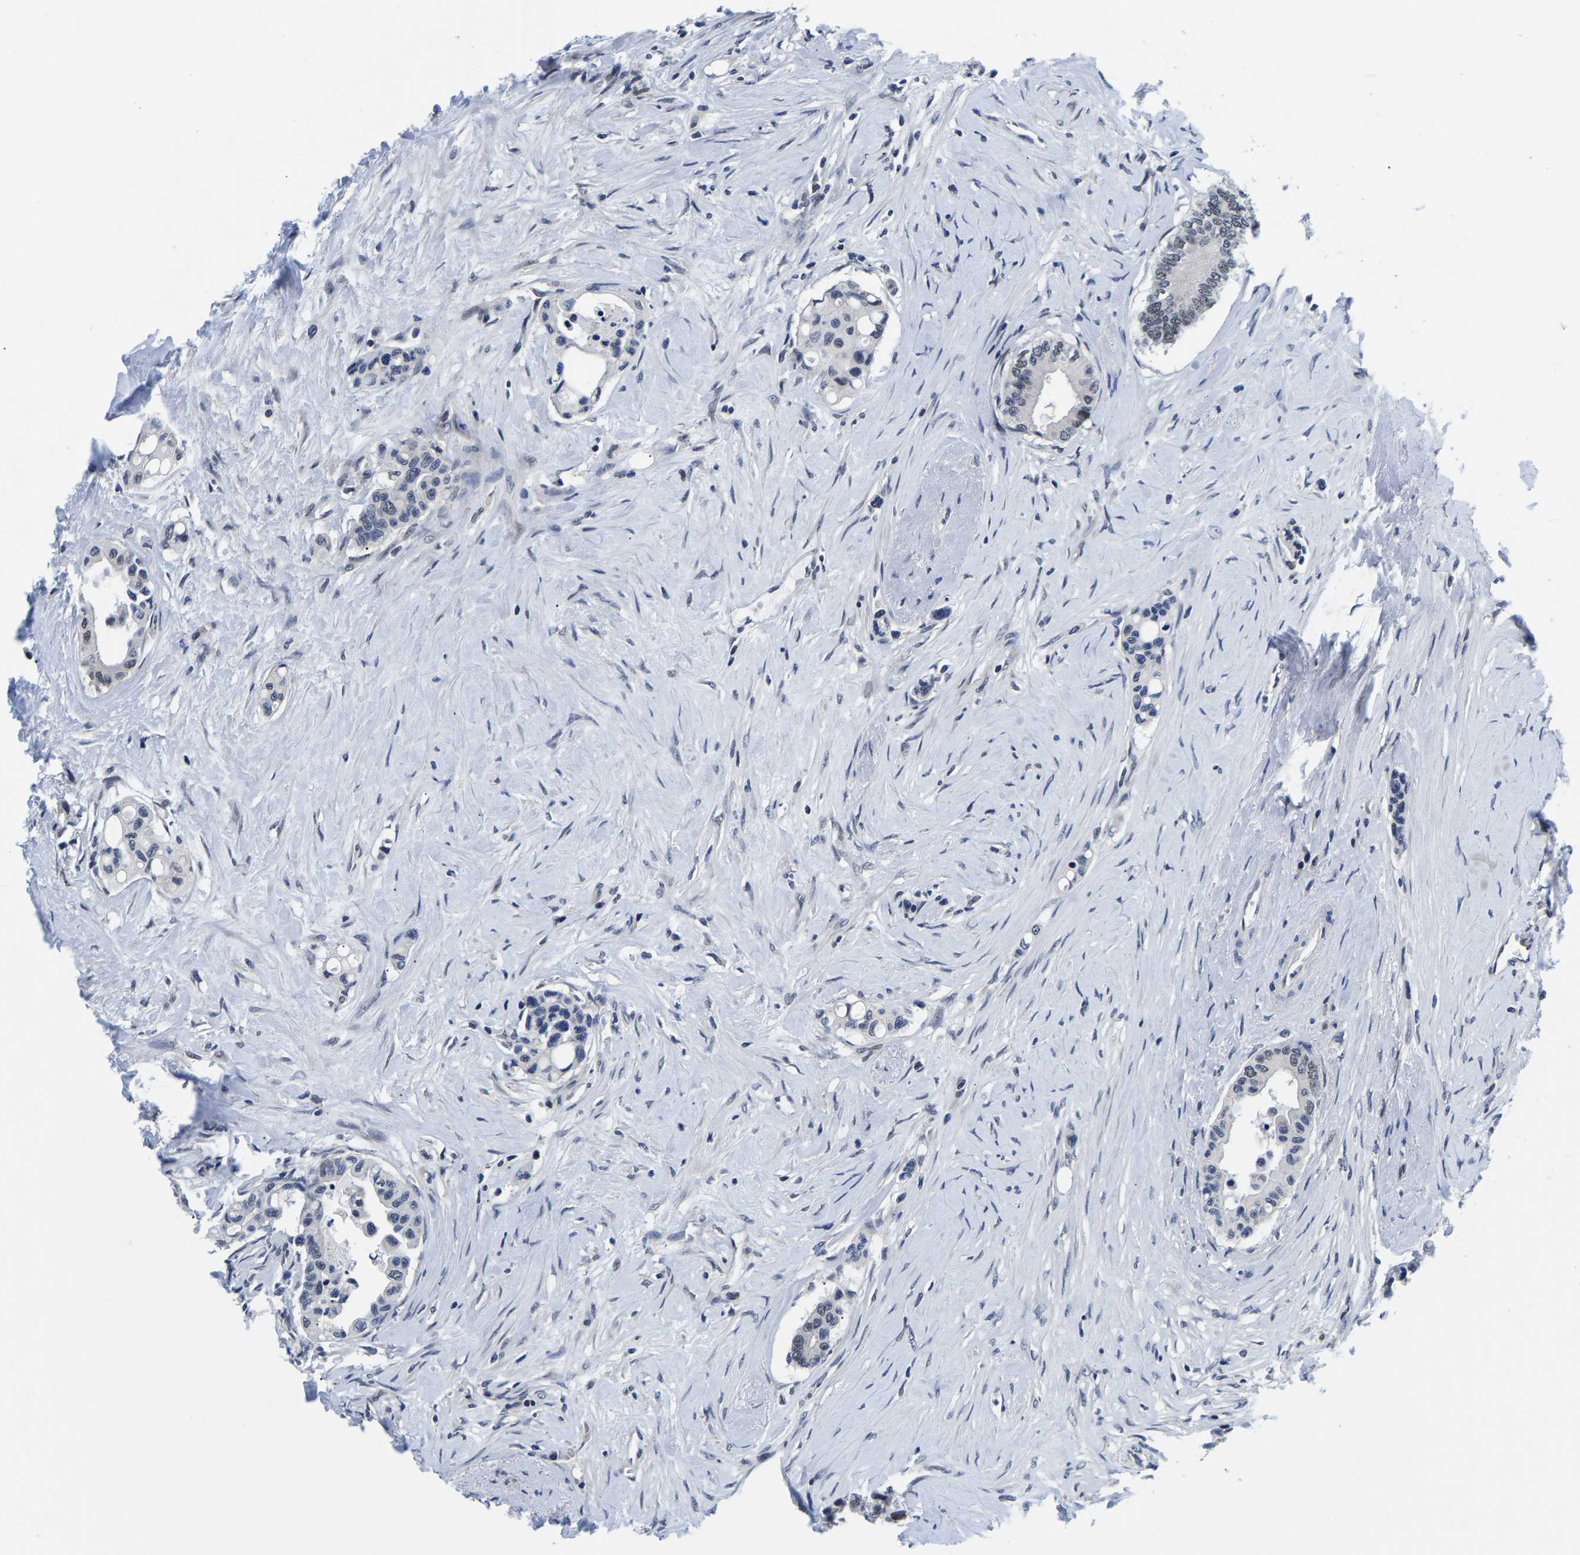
{"staining": {"intensity": "negative", "quantity": "none", "location": "none"}, "tissue": "colorectal cancer", "cell_type": "Tumor cells", "image_type": "cancer", "snomed": [{"axis": "morphology", "description": "Normal tissue, NOS"}, {"axis": "morphology", "description": "Adenocarcinoma, NOS"}, {"axis": "topography", "description": "Colon"}], "caption": "Immunohistochemistry photomicrograph of human colorectal adenocarcinoma stained for a protein (brown), which demonstrates no staining in tumor cells.", "gene": "POLDIP3", "patient": {"sex": "male", "age": 82}}